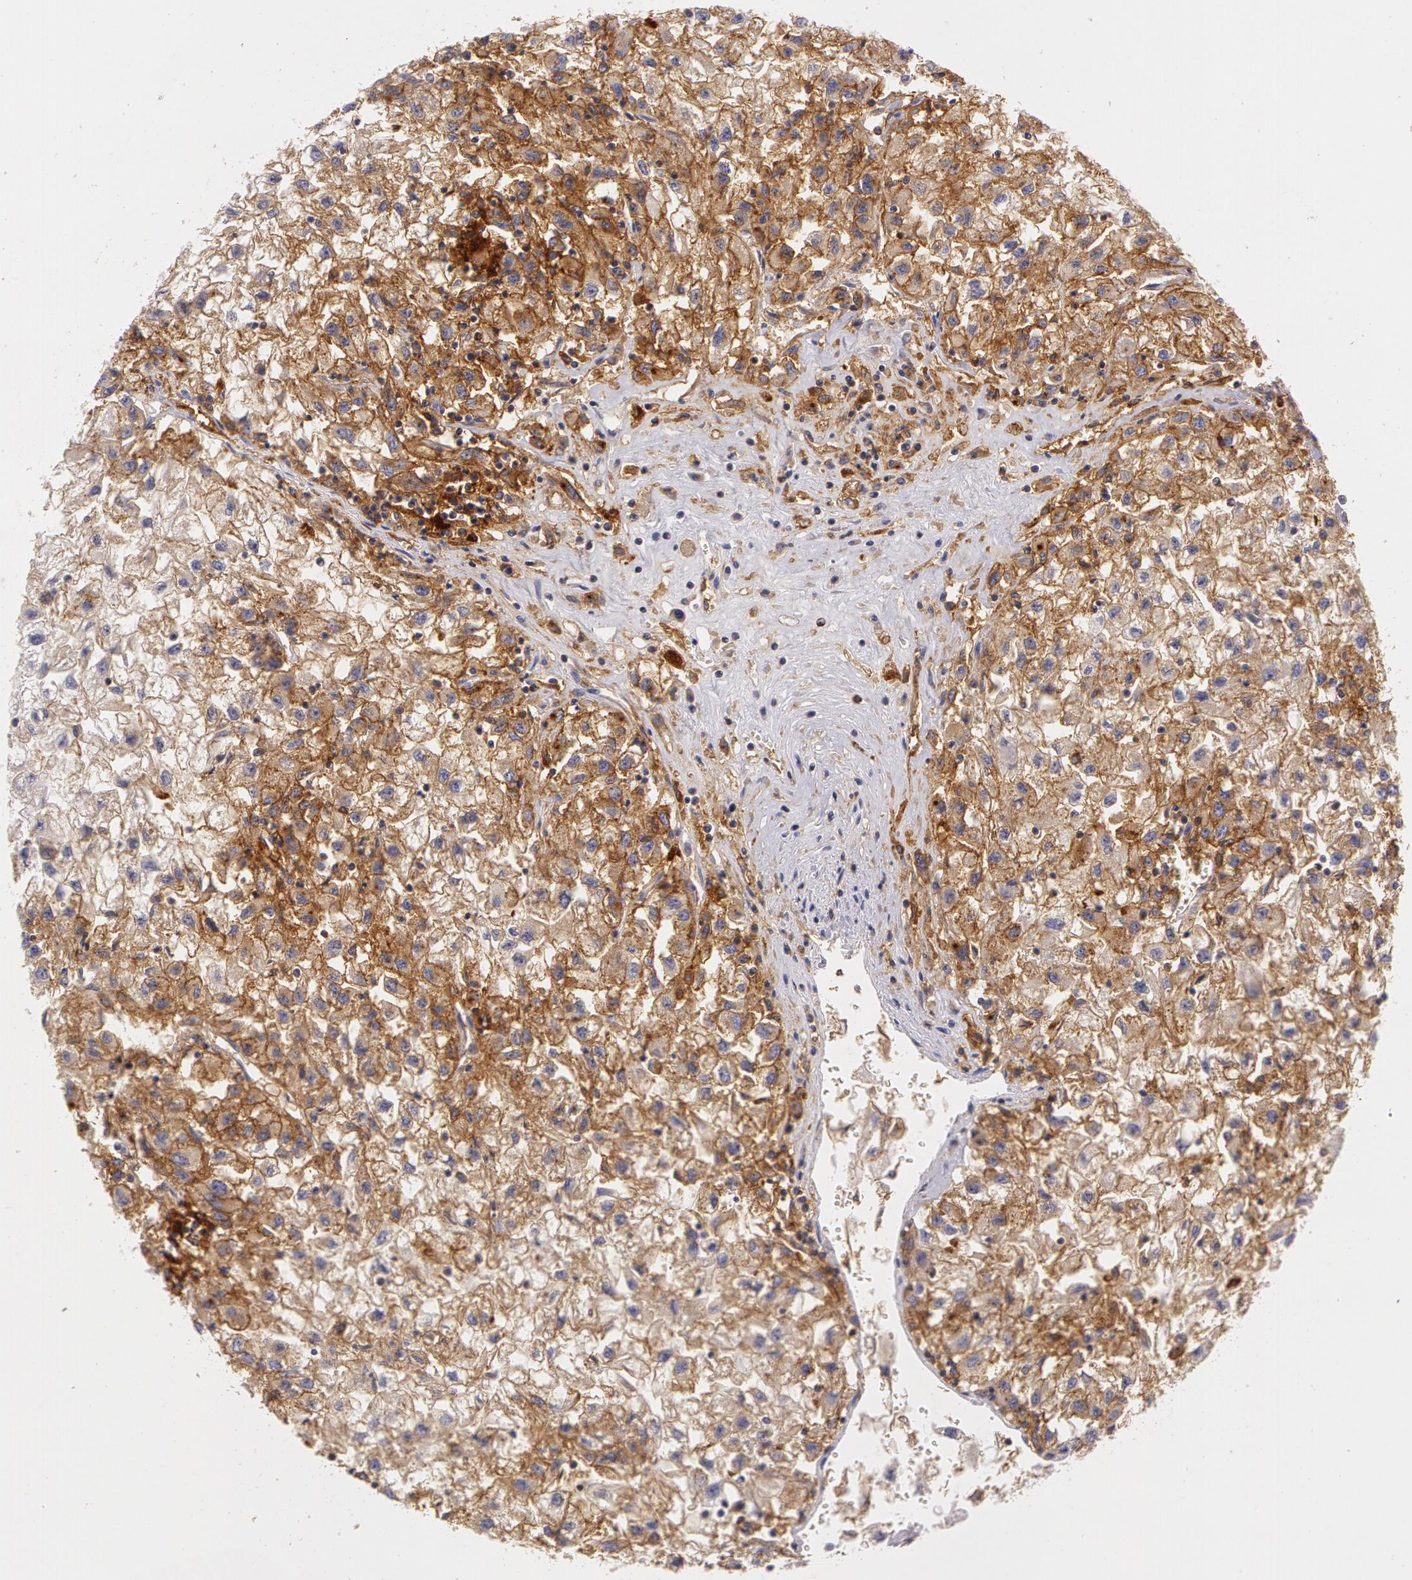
{"staining": {"intensity": "strong", "quantity": ">75%", "location": "cytoplasmic/membranous"}, "tissue": "renal cancer", "cell_type": "Tumor cells", "image_type": "cancer", "snomed": [{"axis": "morphology", "description": "Adenocarcinoma, NOS"}, {"axis": "topography", "description": "Kidney"}], "caption": "Immunohistochemical staining of human renal adenocarcinoma shows strong cytoplasmic/membranous protein positivity in approximately >75% of tumor cells.", "gene": "LY75", "patient": {"sex": "male", "age": 59}}